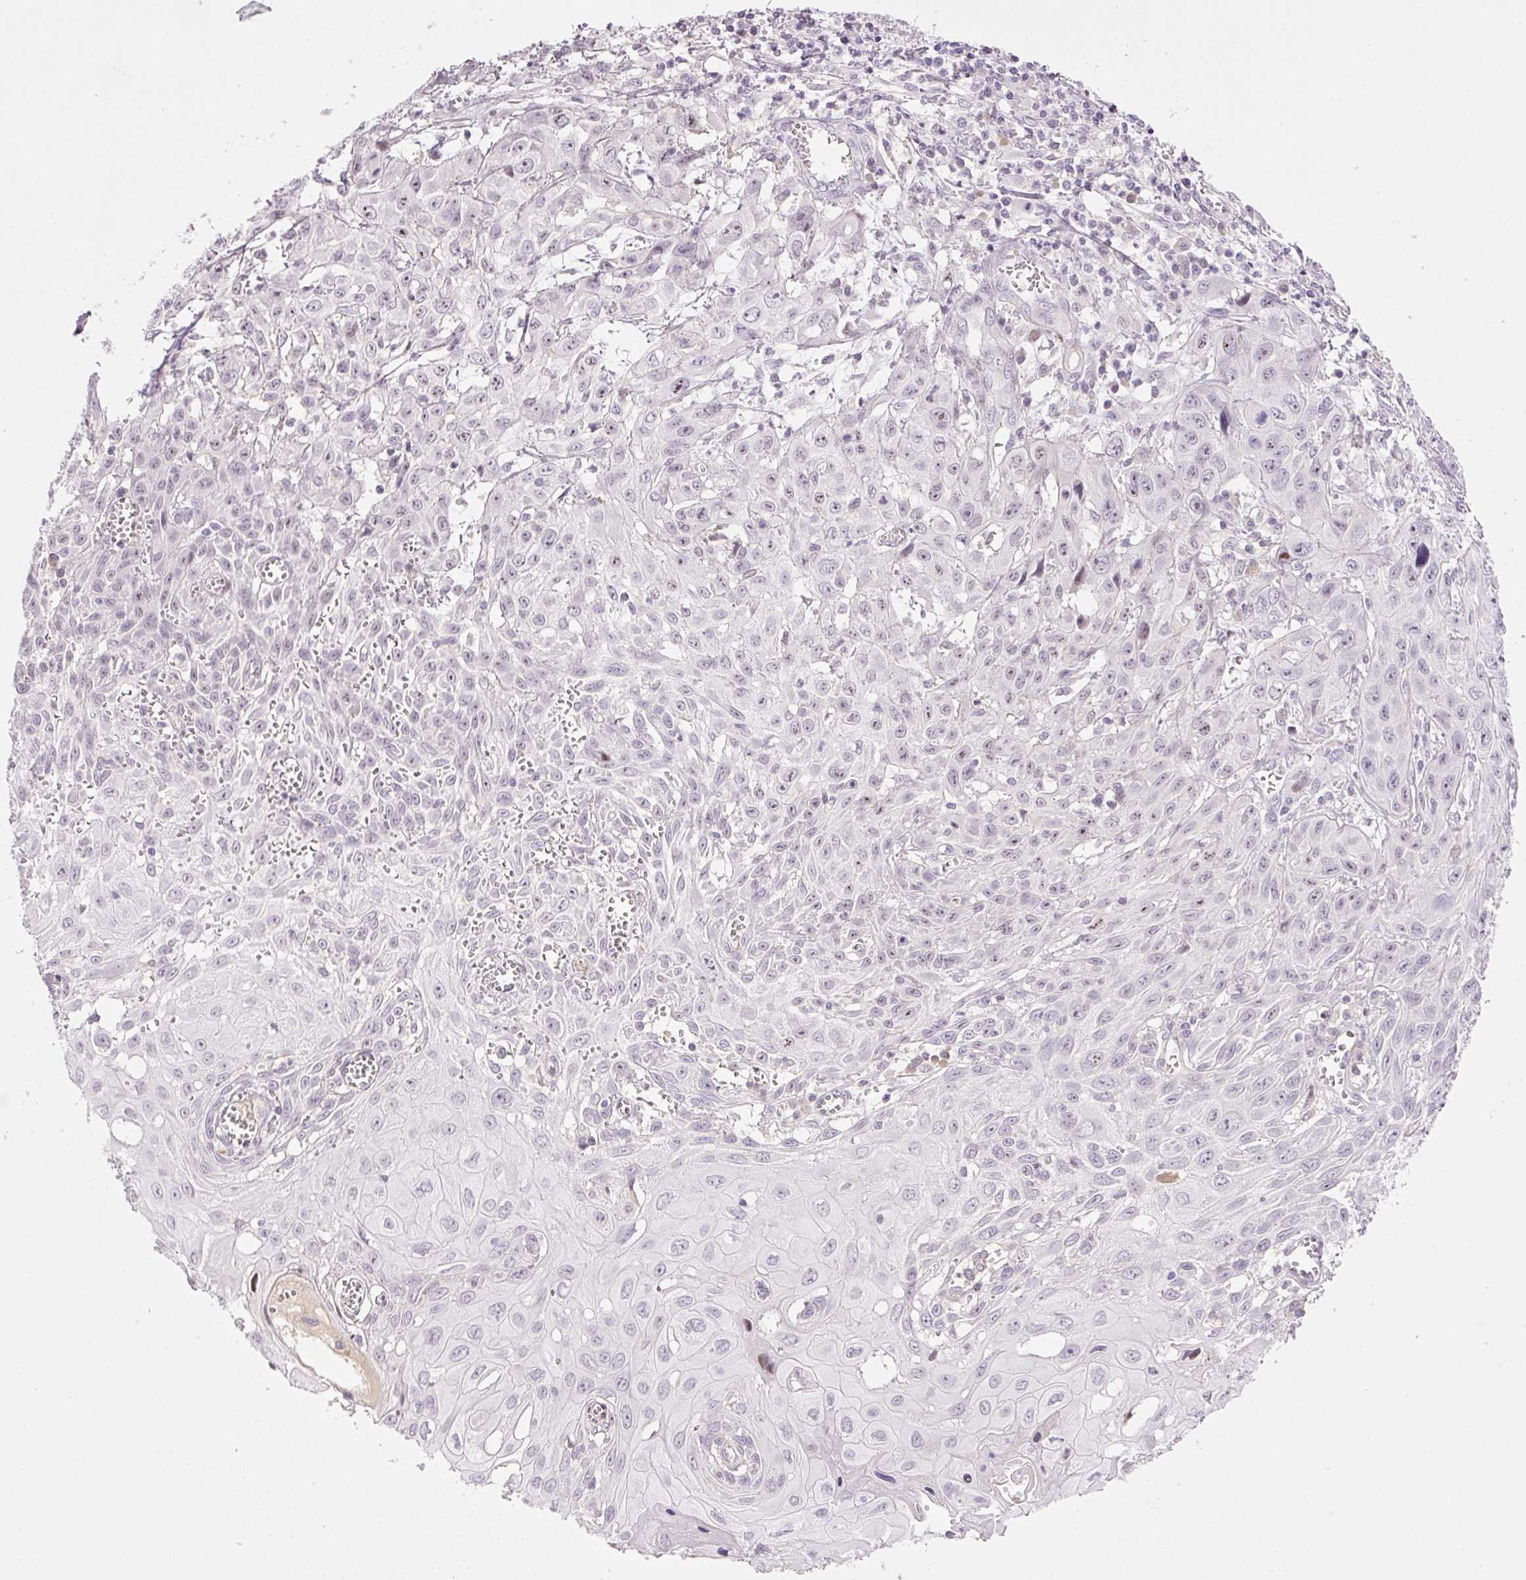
{"staining": {"intensity": "negative", "quantity": "none", "location": "none"}, "tissue": "skin cancer", "cell_type": "Tumor cells", "image_type": "cancer", "snomed": [{"axis": "morphology", "description": "Squamous cell carcinoma, NOS"}, {"axis": "topography", "description": "Skin"}, {"axis": "topography", "description": "Vulva"}], "caption": "The image demonstrates no staining of tumor cells in skin squamous cell carcinoma.", "gene": "HNF1A", "patient": {"sex": "female", "age": 71}}